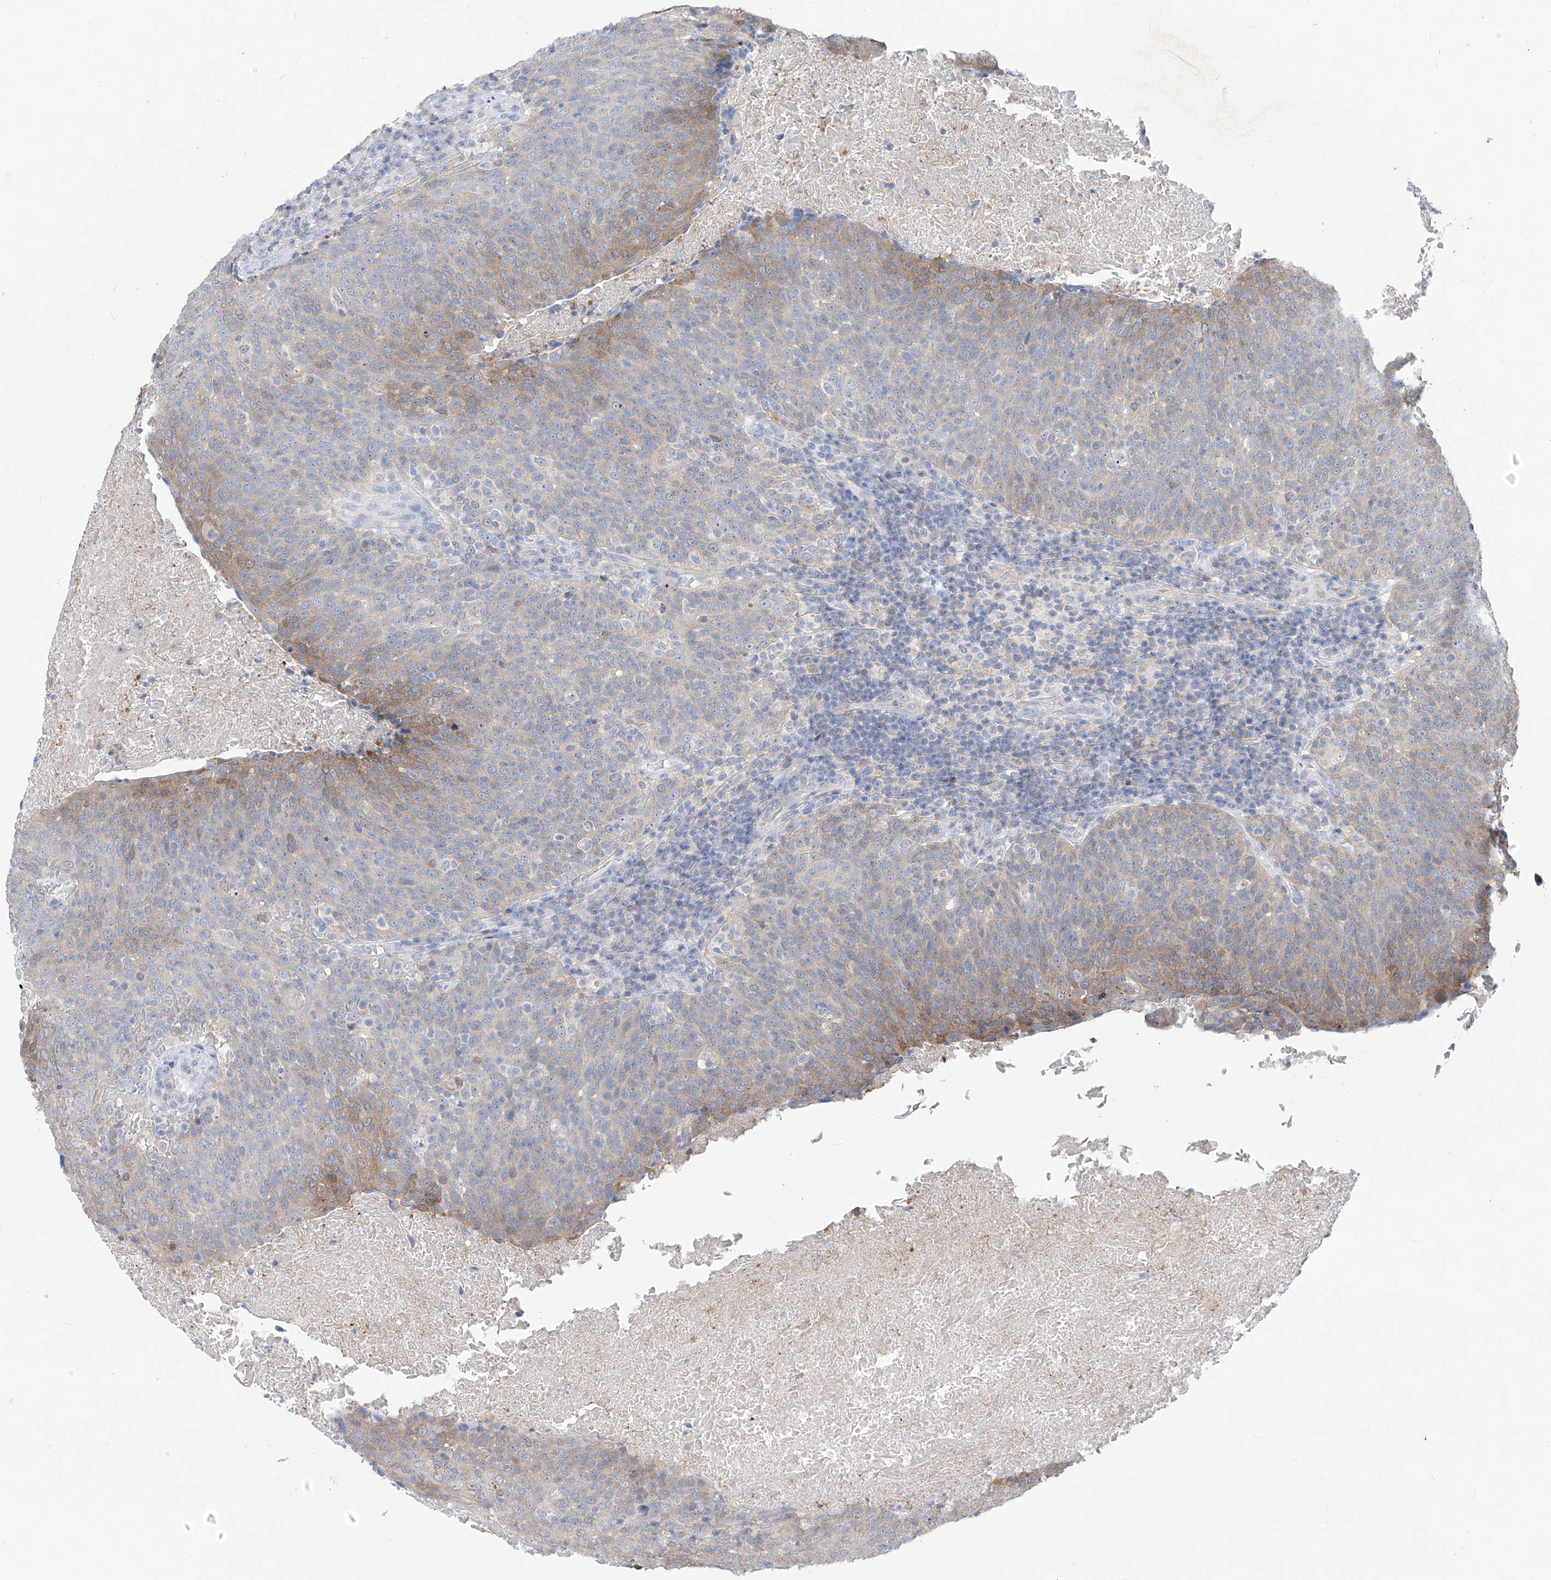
{"staining": {"intensity": "weak", "quantity": "25%-75%", "location": "cytoplasmic/membranous"}, "tissue": "head and neck cancer", "cell_type": "Tumor cells", "image_type": "cancer", "snomed": [{"axis": "morphology", "description": "Squamous cell carcinoma, NOS"}, {"axis": "morphology", "description": "Squamous cell carcinoma, metastatic, NOS"}, {"axis": "topography", "description": "Lymph node"}, {"axis": "topography", "description": "Head-Neck"}], "caption": "Tumor cells show low levels of weak cytoplasmic/membranous staining in about 25%-75% of cells in human head and neck cancer. (DAB IHC with brightfield microscopy, high magnification).", "gene": "UFL1", "patient": {"sex": "male", "age": 62}}